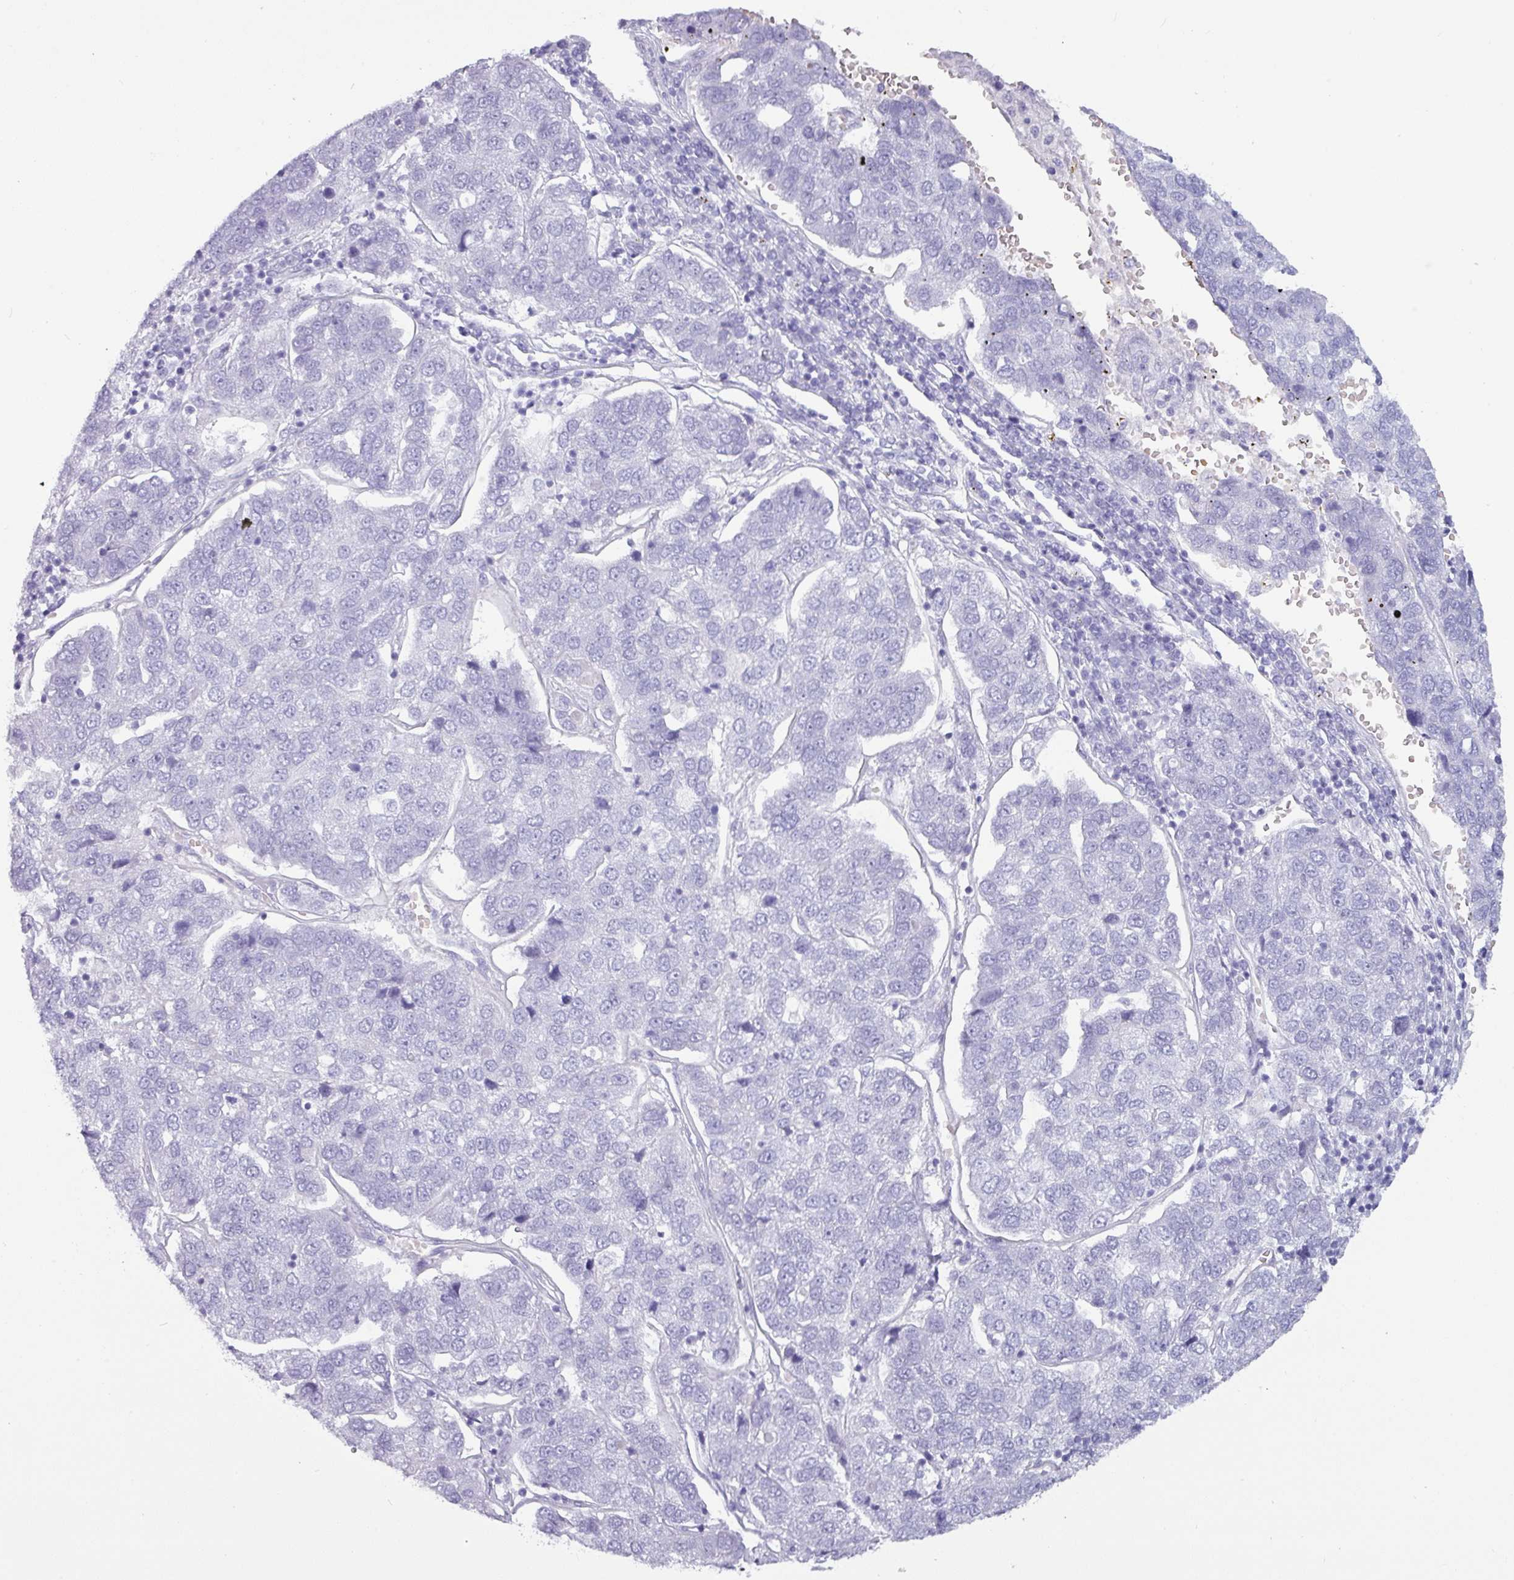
{"staining": {"intensity": "negative", "quantity": "none", "location": "none"}, "tissue": "pancreatic cancer", "cell_type": "Tumor cells", "image_type": "cancer", "snomed": [{"axis": "morphology", "description": "Adenocarcinoma, NOS"}, {"axis": "topography", "description": "Pancreas"}], "caption": "Immunohistochemical staining of human pancreatic cancer demonstrates no significant positivity in tumor cells.", "gene": "CRYBB2", "patient": {"sex": "female", "age": 61}}